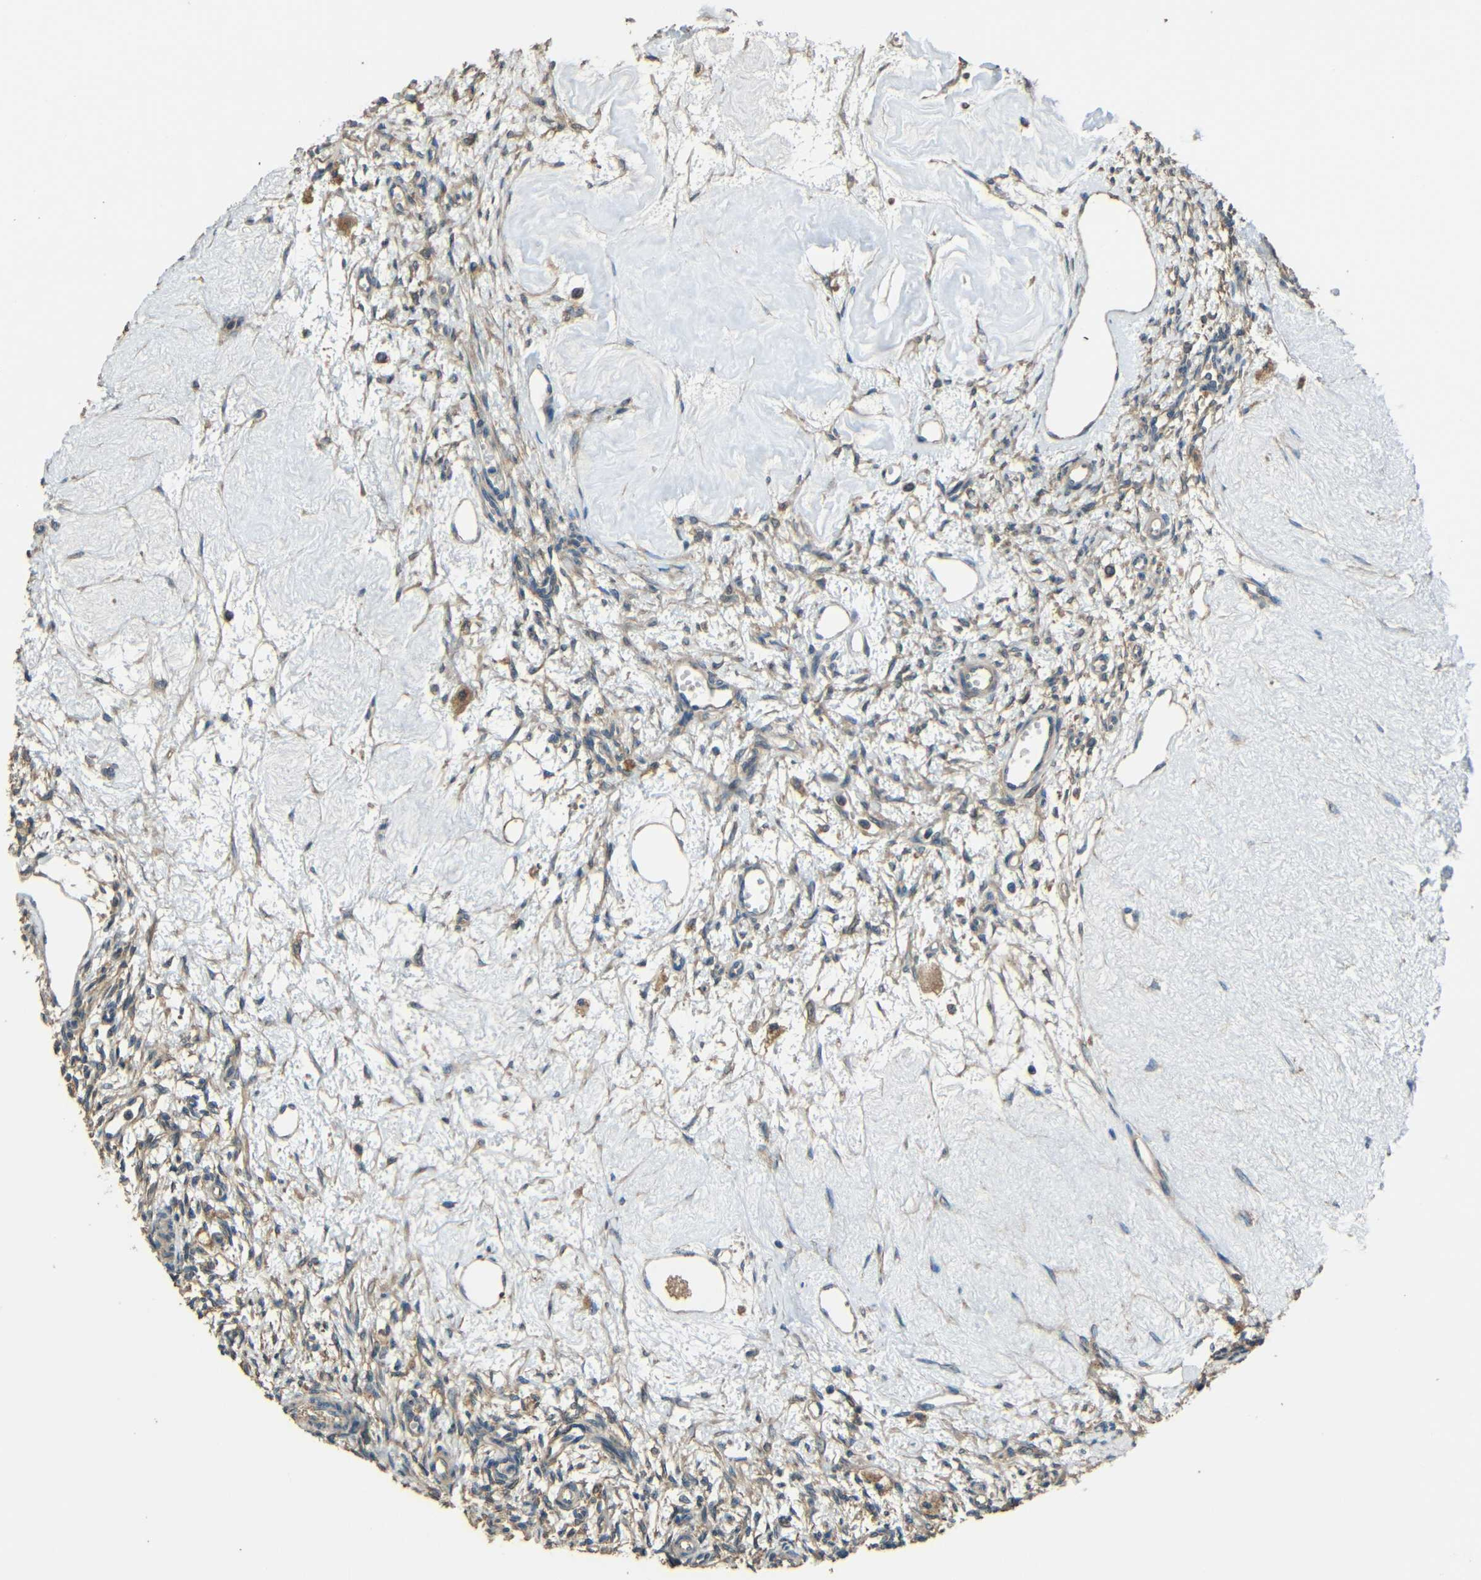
{"staining": {"intensity": "moderate", "quantity": "25%-75%", "location": "cytoplasmic/membranous"}, "tissue": "ovary", "cell_type": "Ovarian stroma cells", "image_type": "normal", "snomed": [{"axis": "morphology", "description": "Normal tissue, NOS"}, {"axis": "topography", "description": "Ovary"}], "caption": "Immunohistochemistry staining of unremarkable ovary, which exhibits medium levels of moderate cytoplasmic/membranous staining in about 25%-75% of ovarian stroma cells indicating moderate cytoplasmic/membranous protein staining. The staining was performed using DAB (brown) for protein detection and nuclei were counterstained in hematoxylin (blue).", "gene": "ACACA", "patient": {"sex": "female", "age": 33}}